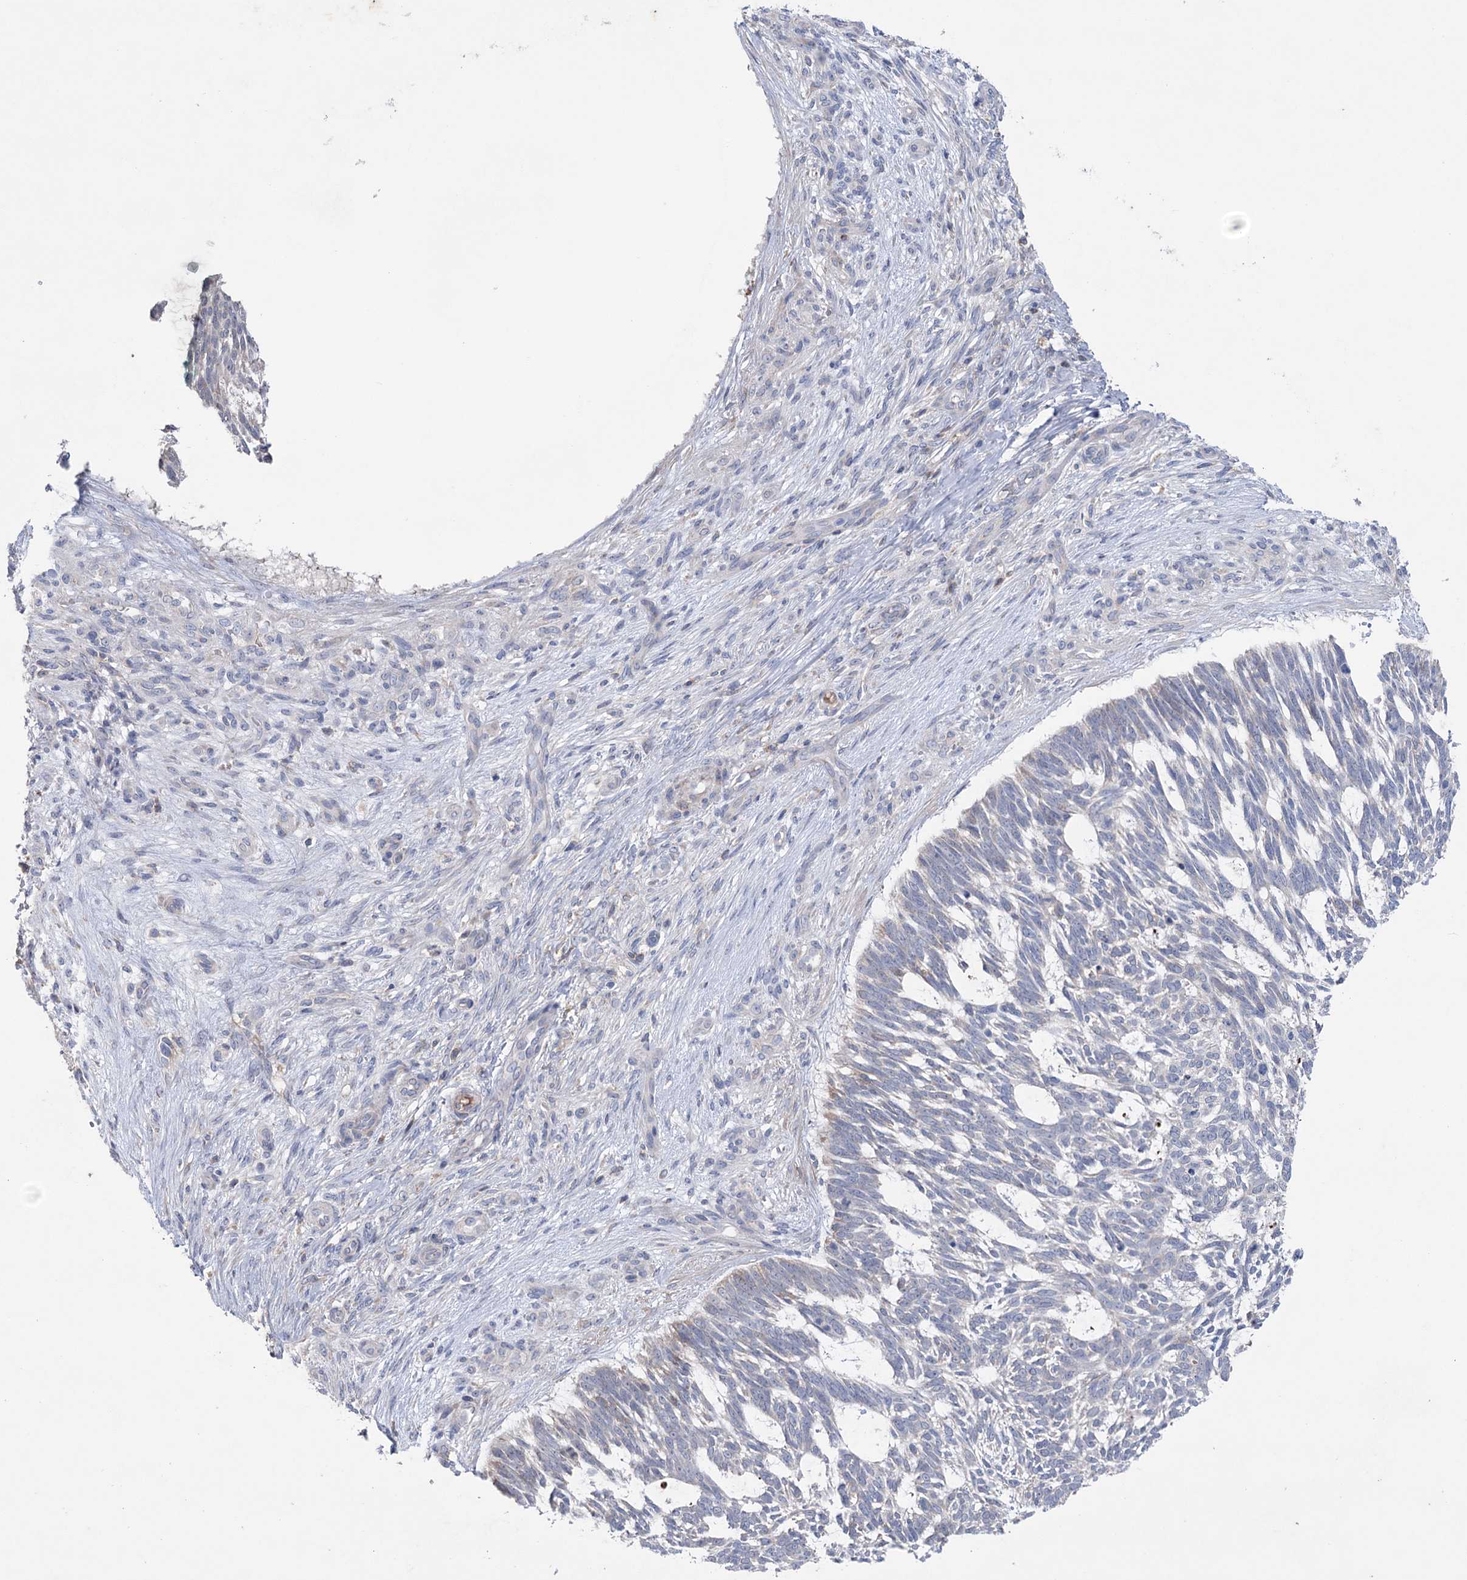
{"staining": {"intensity": "negative", "quantity": "none", "location": "none"}, "tissue": "skin cancer", "cell_type": "Tumor cells", "image_type": "cancer", "snomed": [{"axis": "morphology", "description": "Basal cell carcinoma"}, {"axis": "topography", "description": "Skin"}], "caption": "Tumor cells show no significant staining in basal cell carcinoma (skin).", "gene": "MTCH2", "patient": {"sex": "male", "age": 88}}